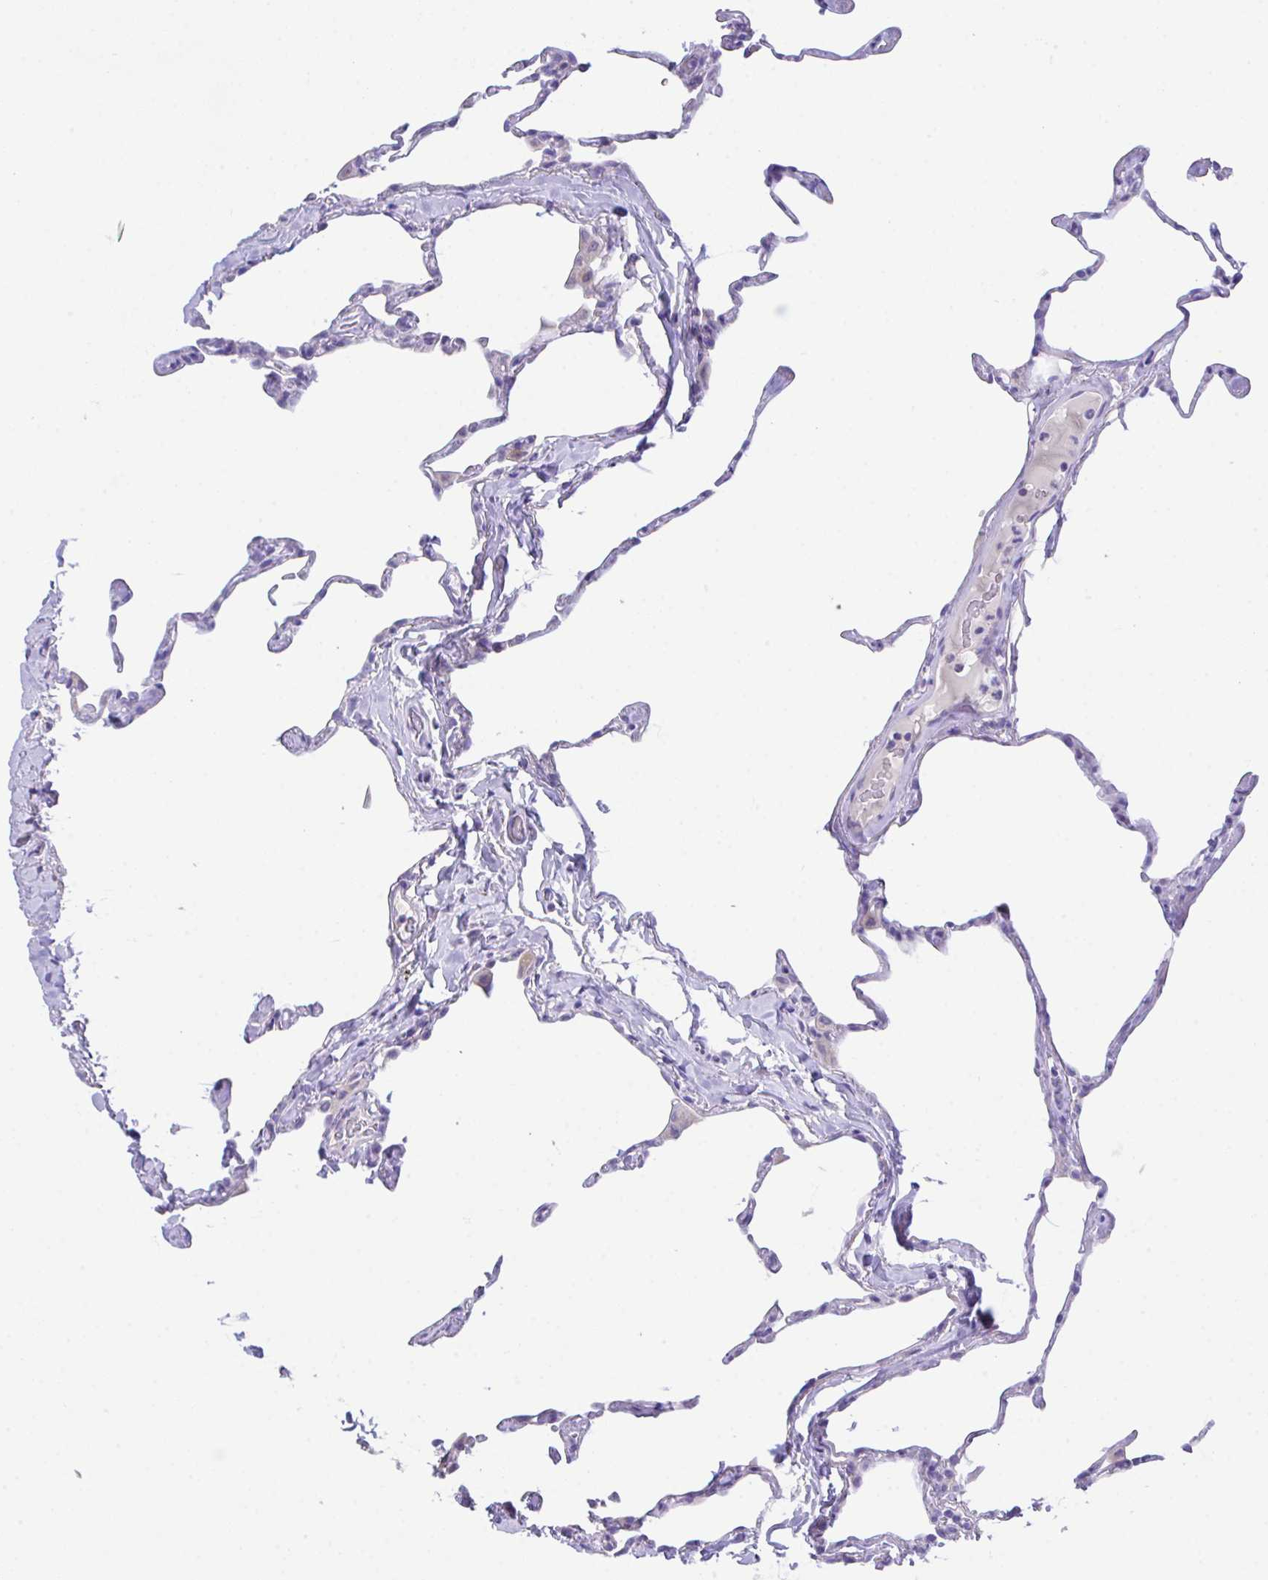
{"staining": {"intensity": "negative", "quantity": "none", "location": "none"}, "tissue": "lung", "cell_type": "Alveolar cells", "image_type": "normal", "snomed": [{"axis": "morphology", "description": "Normal tissue, NOS"}, {"axis": "topography", "description": "Lung"}], "caption": "Unremarkable lung was stained to show a protein in brown. There is no significant staining in alveolar cells. (DAB (3,3'-diaminobenzidine) immunohistochemistry (IHC) with hematoxylin counter stain).", "gene": "SLC16A6", "patient": {"sex": "male", "age": 65}}